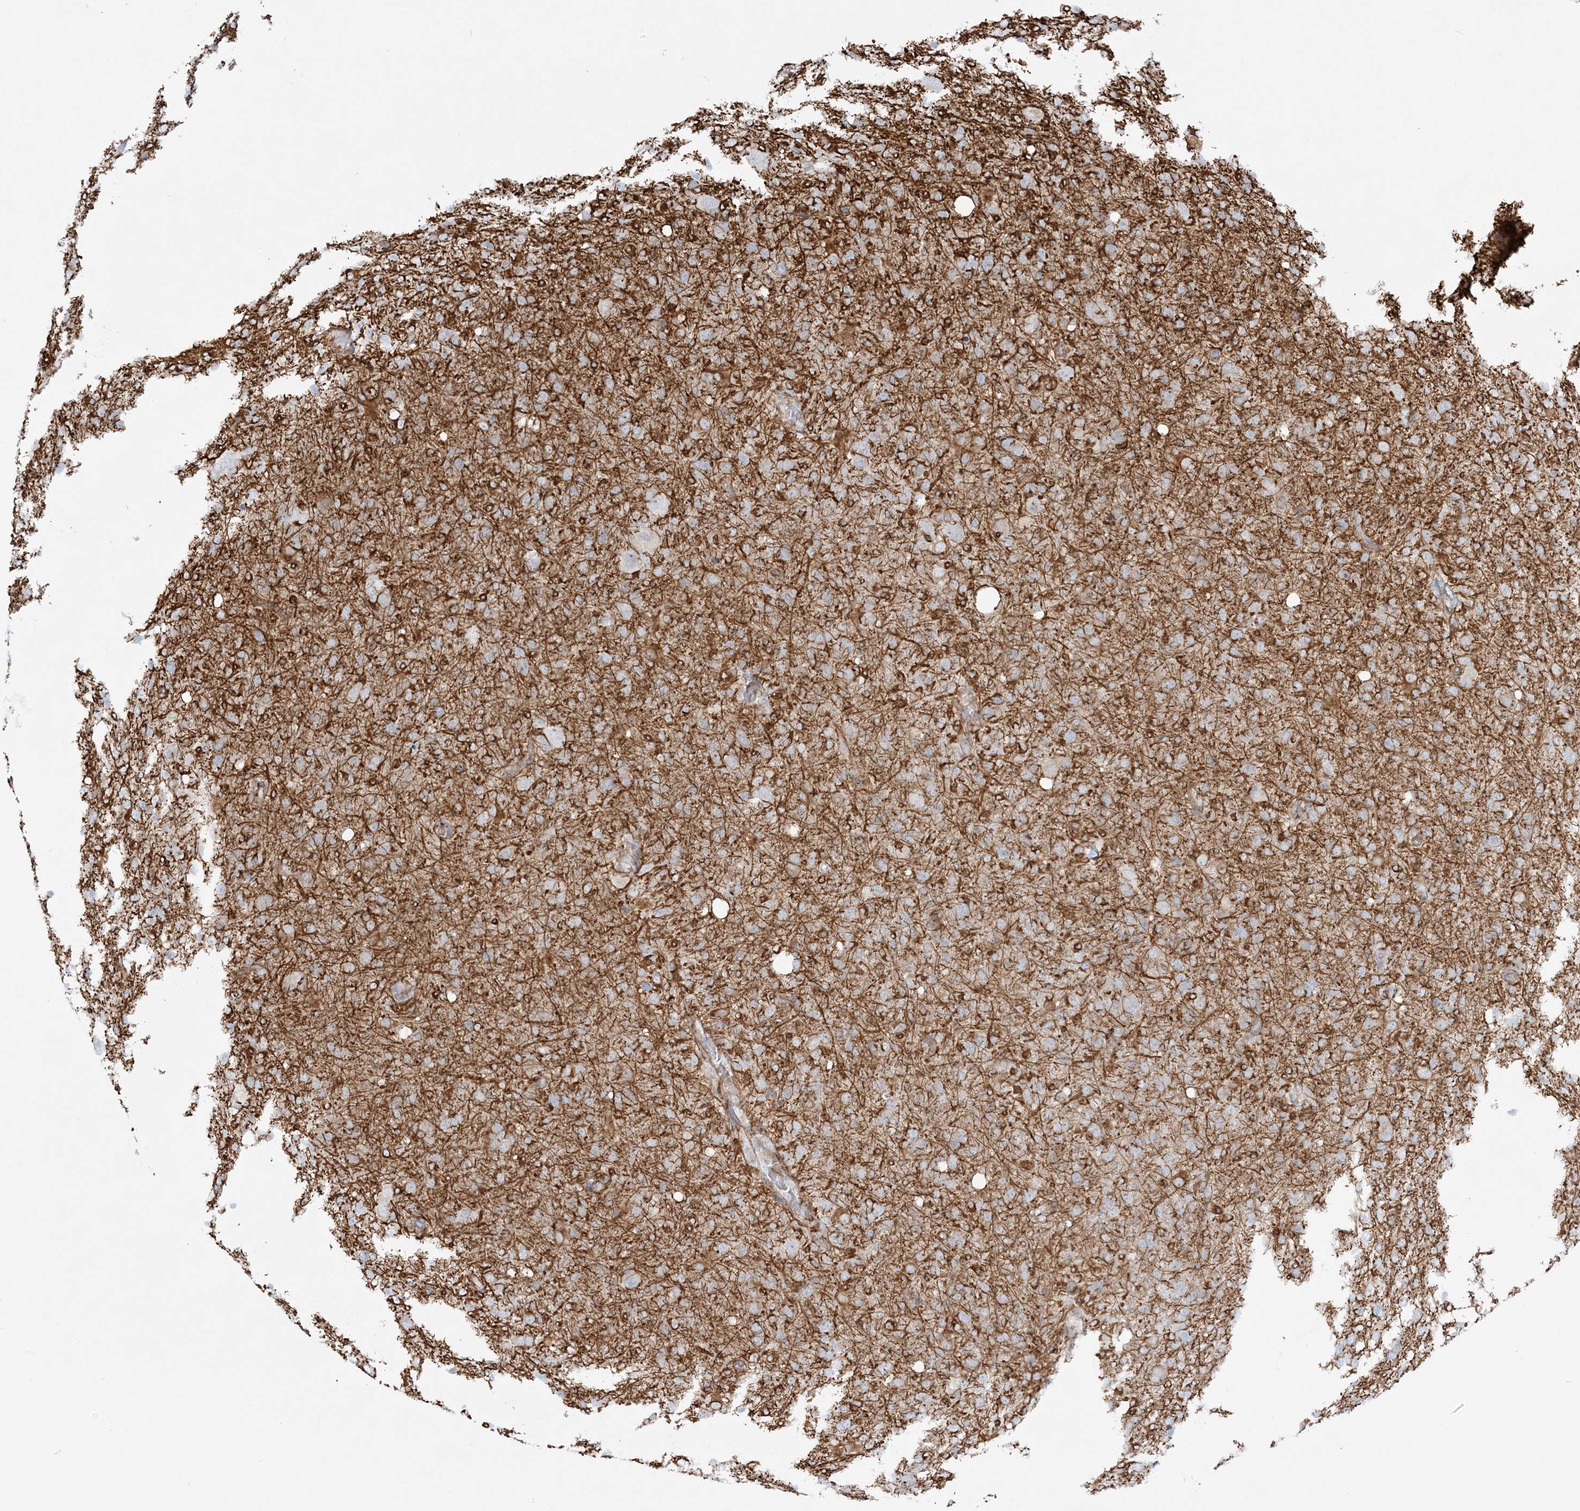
{"staining": {"intensity": "negative", "quantity": "none", "location": "none"}, "tissue": "glioma", "cell_type": "Tumor cells", "image_type": "cancer", "snomed": [{"axis": "morphology", "description": "Glioma, malignant, High grade"}, {"axis": "topography", "description": "Brain"}], "caption": "The histopathology image shows no staining of tumor cells in glioma.", "gene": "SCLT1", "patient": {"sex": "female", "age": 57}}